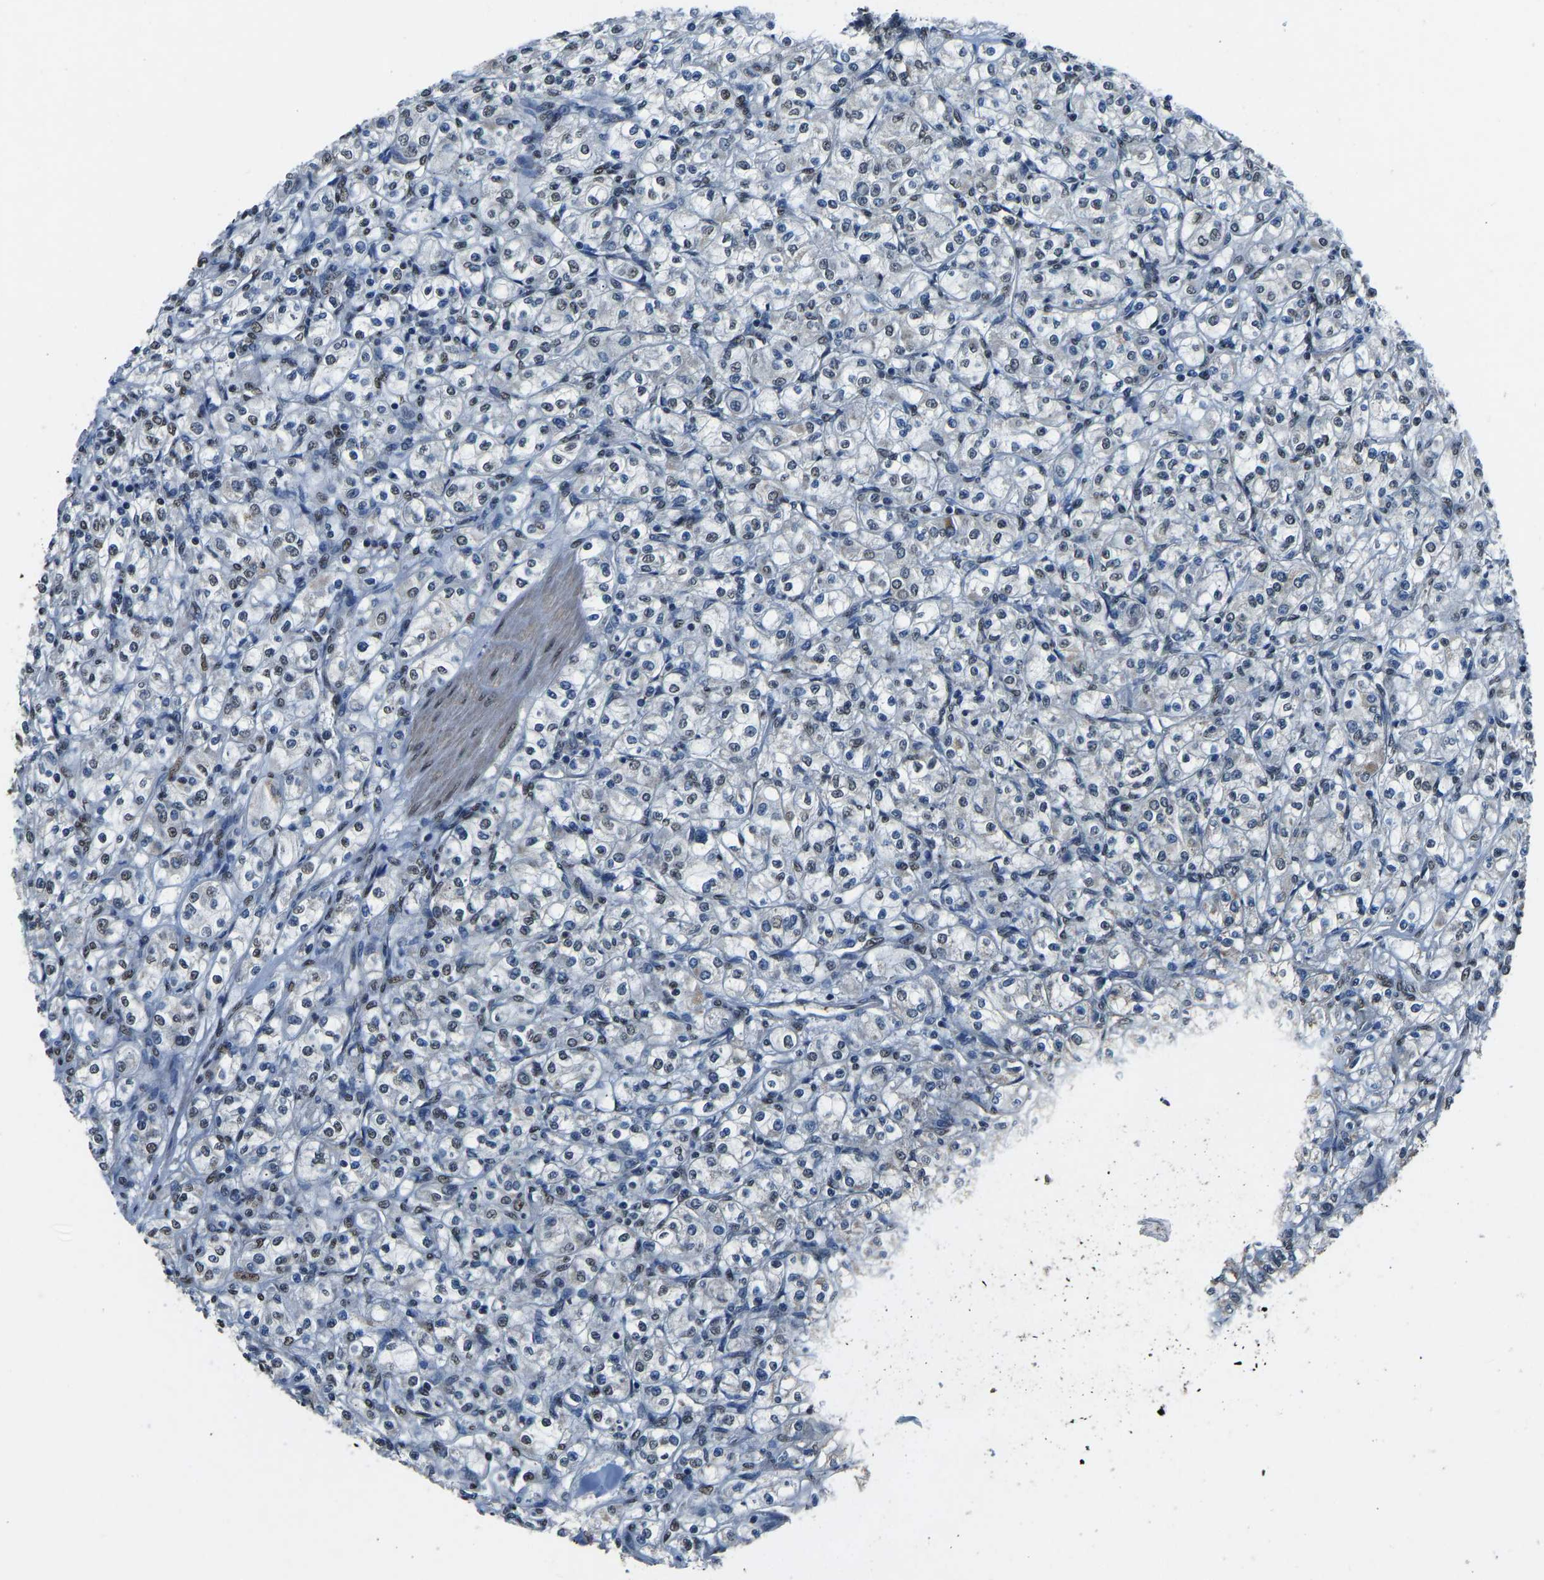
{"staining": {"intensity": "weak", "quantity": "<25%", "location": "nuclear"}, "tissue": "renal cancer", "cell_type": "Tumor cells", "image_type": "cancer", "snomed": [{"axis": "morphology", "description": "Adenocarcinoma, NOS"}, {"axis": "topography", "description": "Kidney"}], "caption": "Immunohistochemical staining of renal adenocarcinoma reveals no significant positivity in tumor cells.", "gene": "FOS", "patient": {"sex": "male", "age": 77}}